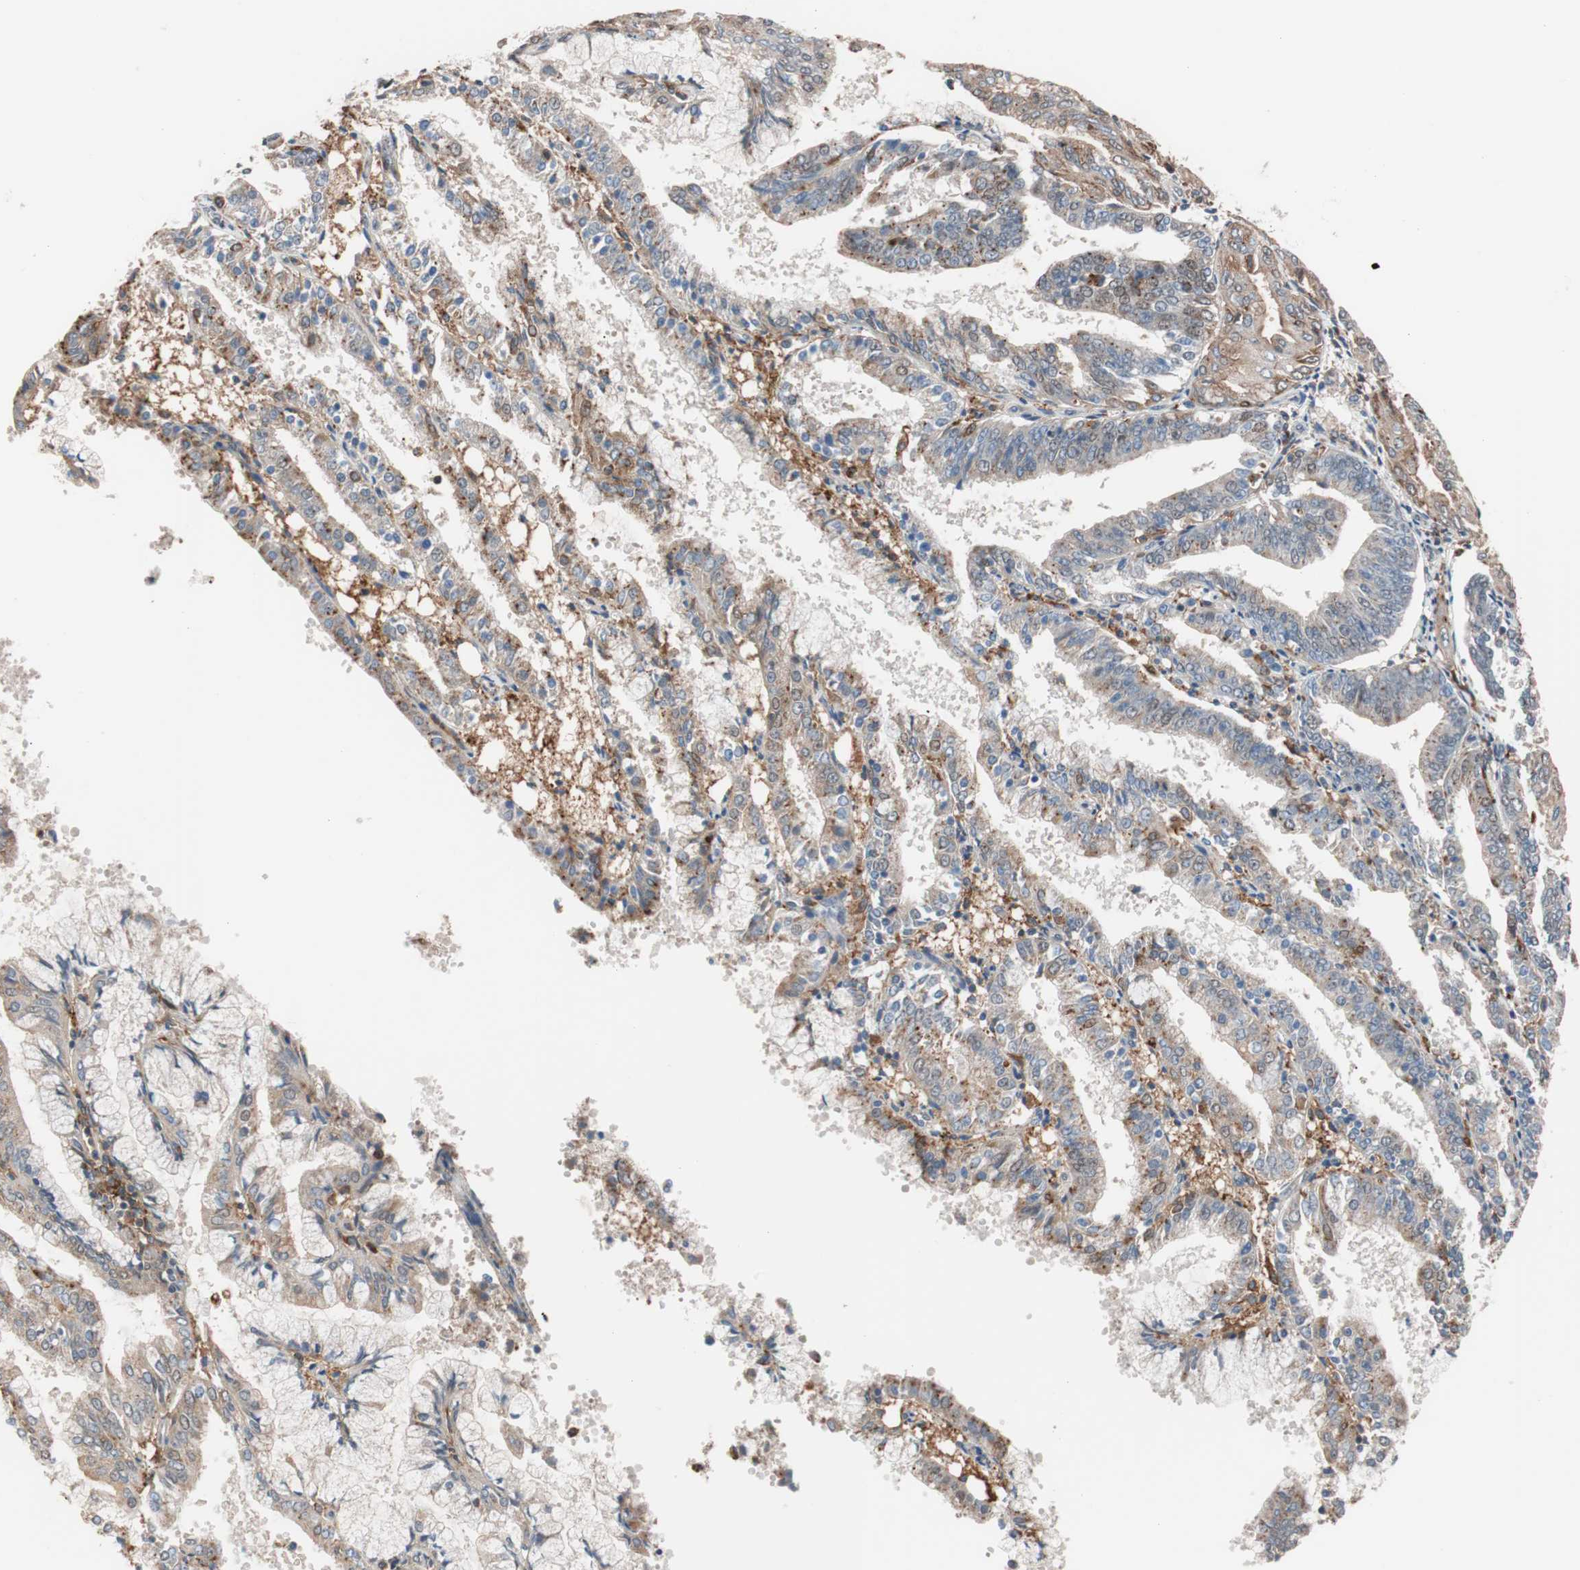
{"staining": {"intensity": "weak", "quantity": "25%-75%", "location": "cytoplasmic/membranous"}, "tissue": "endometrial cancer", "cell_type": "Tumor cells", "image_type": "cancer", "snomed": [{"axis": "morphology", "description": "Adenocarcinoma, NOS"}, {"axis": "topography", "description": "Endometrium"}], "caption": "Endometrial adenocarcinoma stained with DAB (3,3'-diaminobenzidine) immunohistochemistry (IHC) demonstrates low levels of weak cytoplasmic/membranous staining in about 25%-75% of tumor cells.", "gene": "LITAF", "patient": {"sex": "female", "age": 63}}